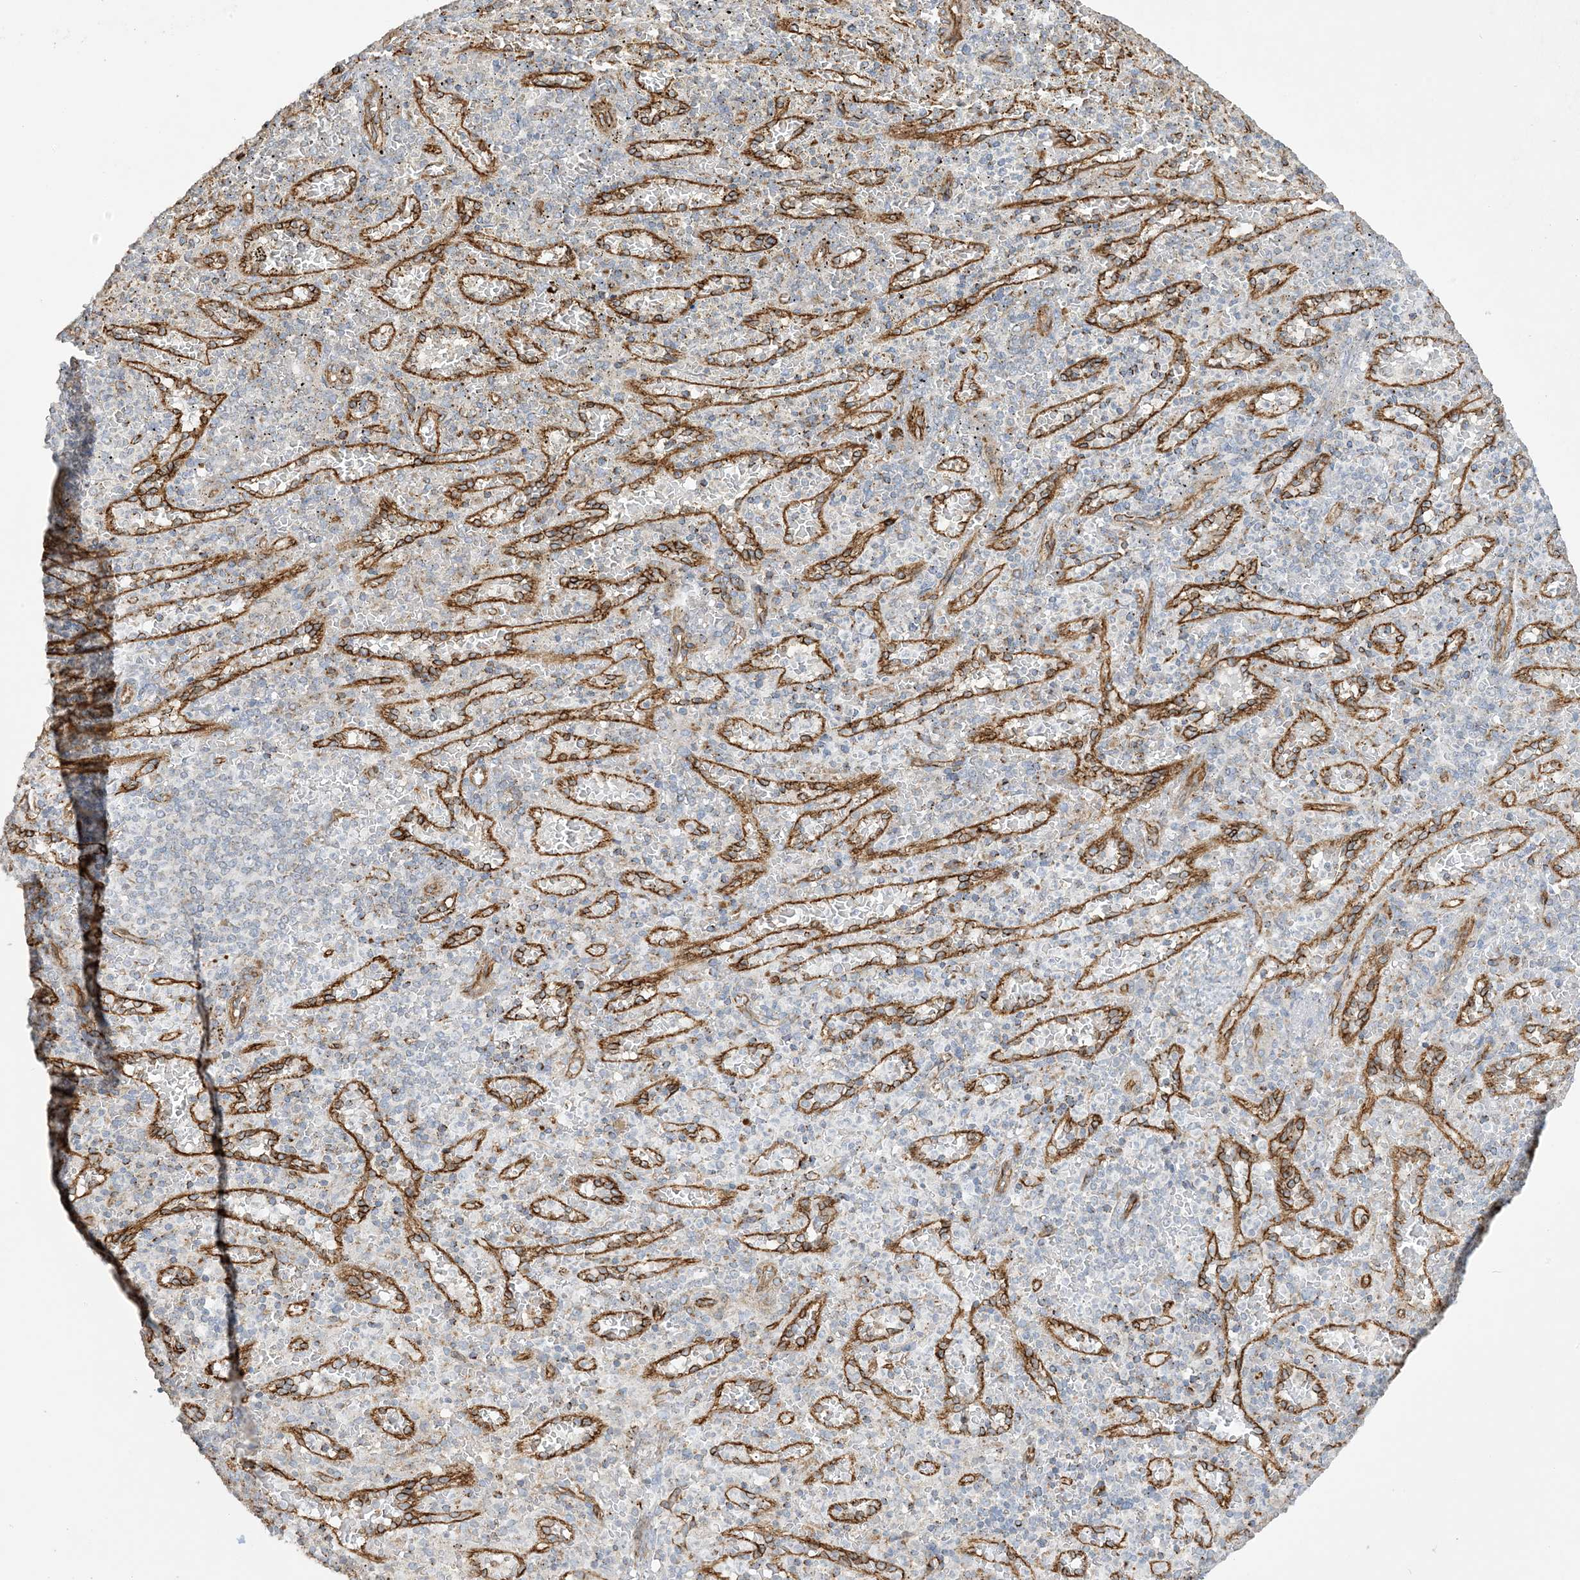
{"staining": {"intensity": "negative", "quantity": "none", "location": "none"}, "tissue": "spleen", "cell_type": "Cells in red pulp", "image_type": "normal", "snomed": [{"axis": "morphology", "description": "Normal tissue, NOS"}, {"axis": "topography", "description": "Spleen"}], "caption": "Spleen stained for a protein using immunohistochemistry (IHC) displays no expression cells in red pulp.", "gene": "AGA", "patient": {"sex": "female", "age": 74}}